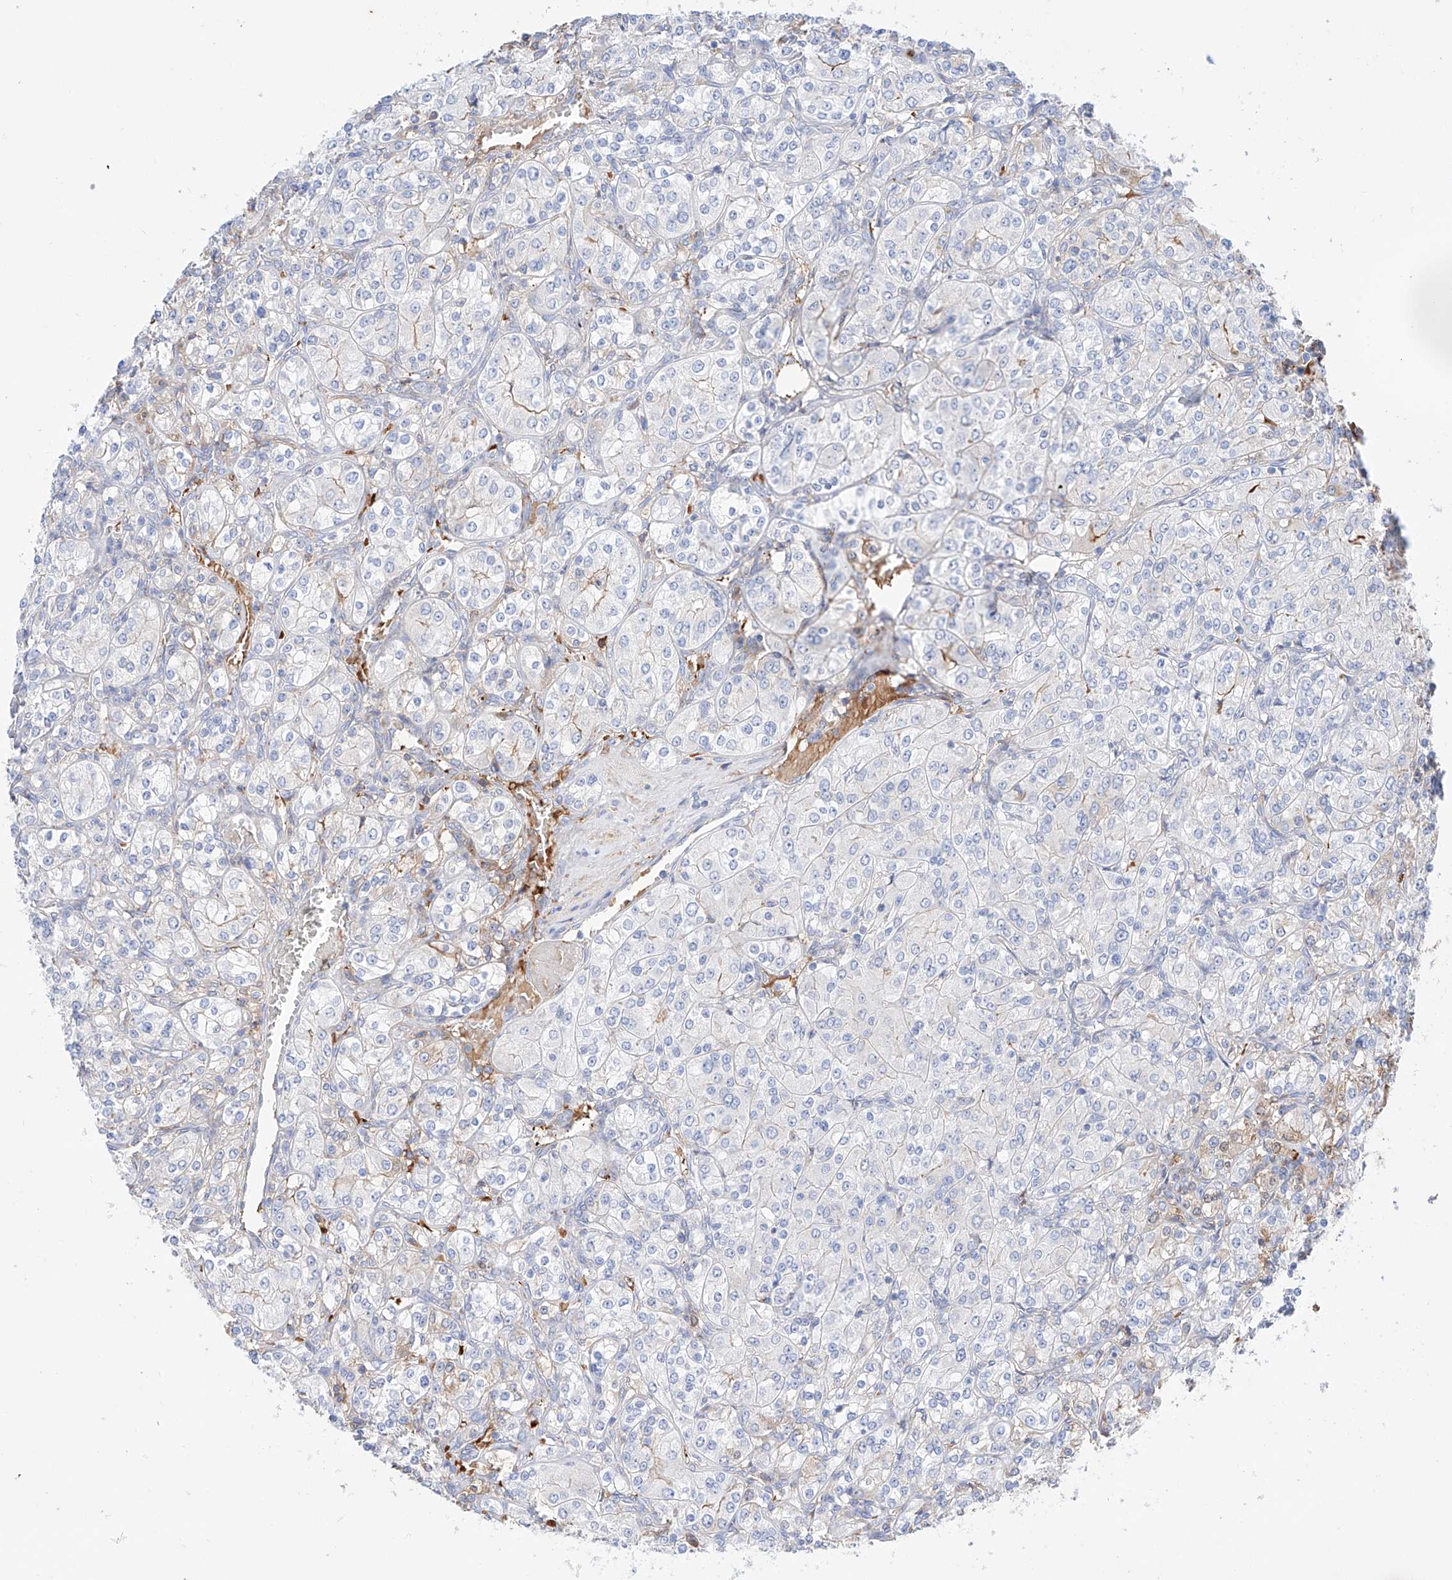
{"staining": {"intensity": "negative", "quantity": "none", "location": "none"}, "tissue": "renal cancer", "cell_type": "Tumor cells", "image_type": "cancer", "snomed": [{"axis": "morphology", "description": "Adenocarcinoma, NOS"}, {"axis": "topography", "description": "Kidney"}], "caption": "An image of renal cancer (adenocarcinoma) stained for a protein exhibits no brown staining in tumor cells.", "gene": "PGGT1B", "patient": {"sex": "male", "age": 77}}